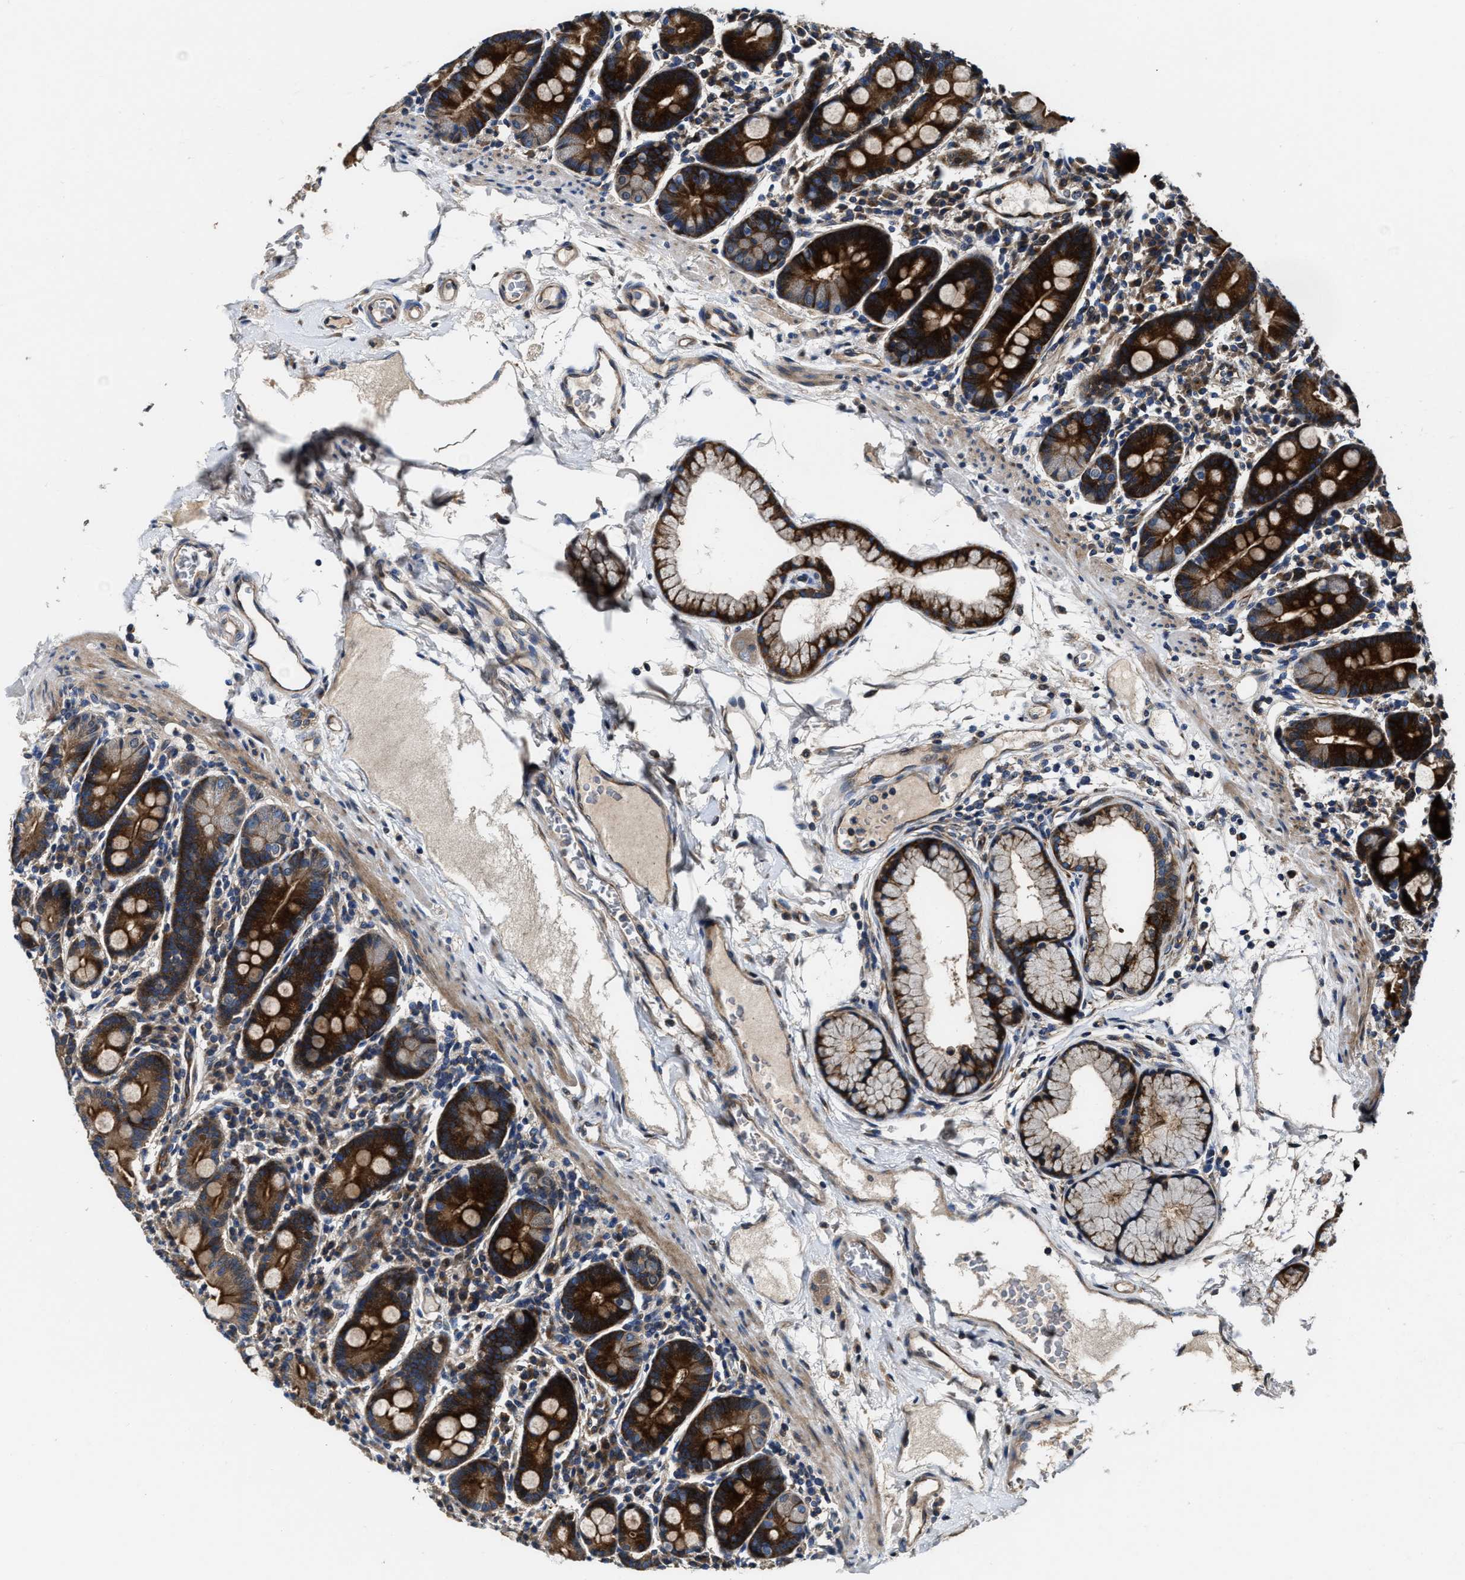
{"staining": {"intensity": "strong", "quantity": ">75%", "location": "cytoplasmic/membranous"}, "tissue": "duodenum", "cell_type": "Glandular cells", "image_type": "normal", "snomed": [{"axis": "morphology", "description": "Normal tissue, NOS"}, {"axis": "topography", "description": "Duodenum"}], "caption": "This image demonstrates immunohistochemistry staining of benign human duodenum, with high strong cytoplasmic/membranous positivity in about >75% of glandular cells.", "gene": "PTAR1", "patient": {"sex": "male", "age": 50}}